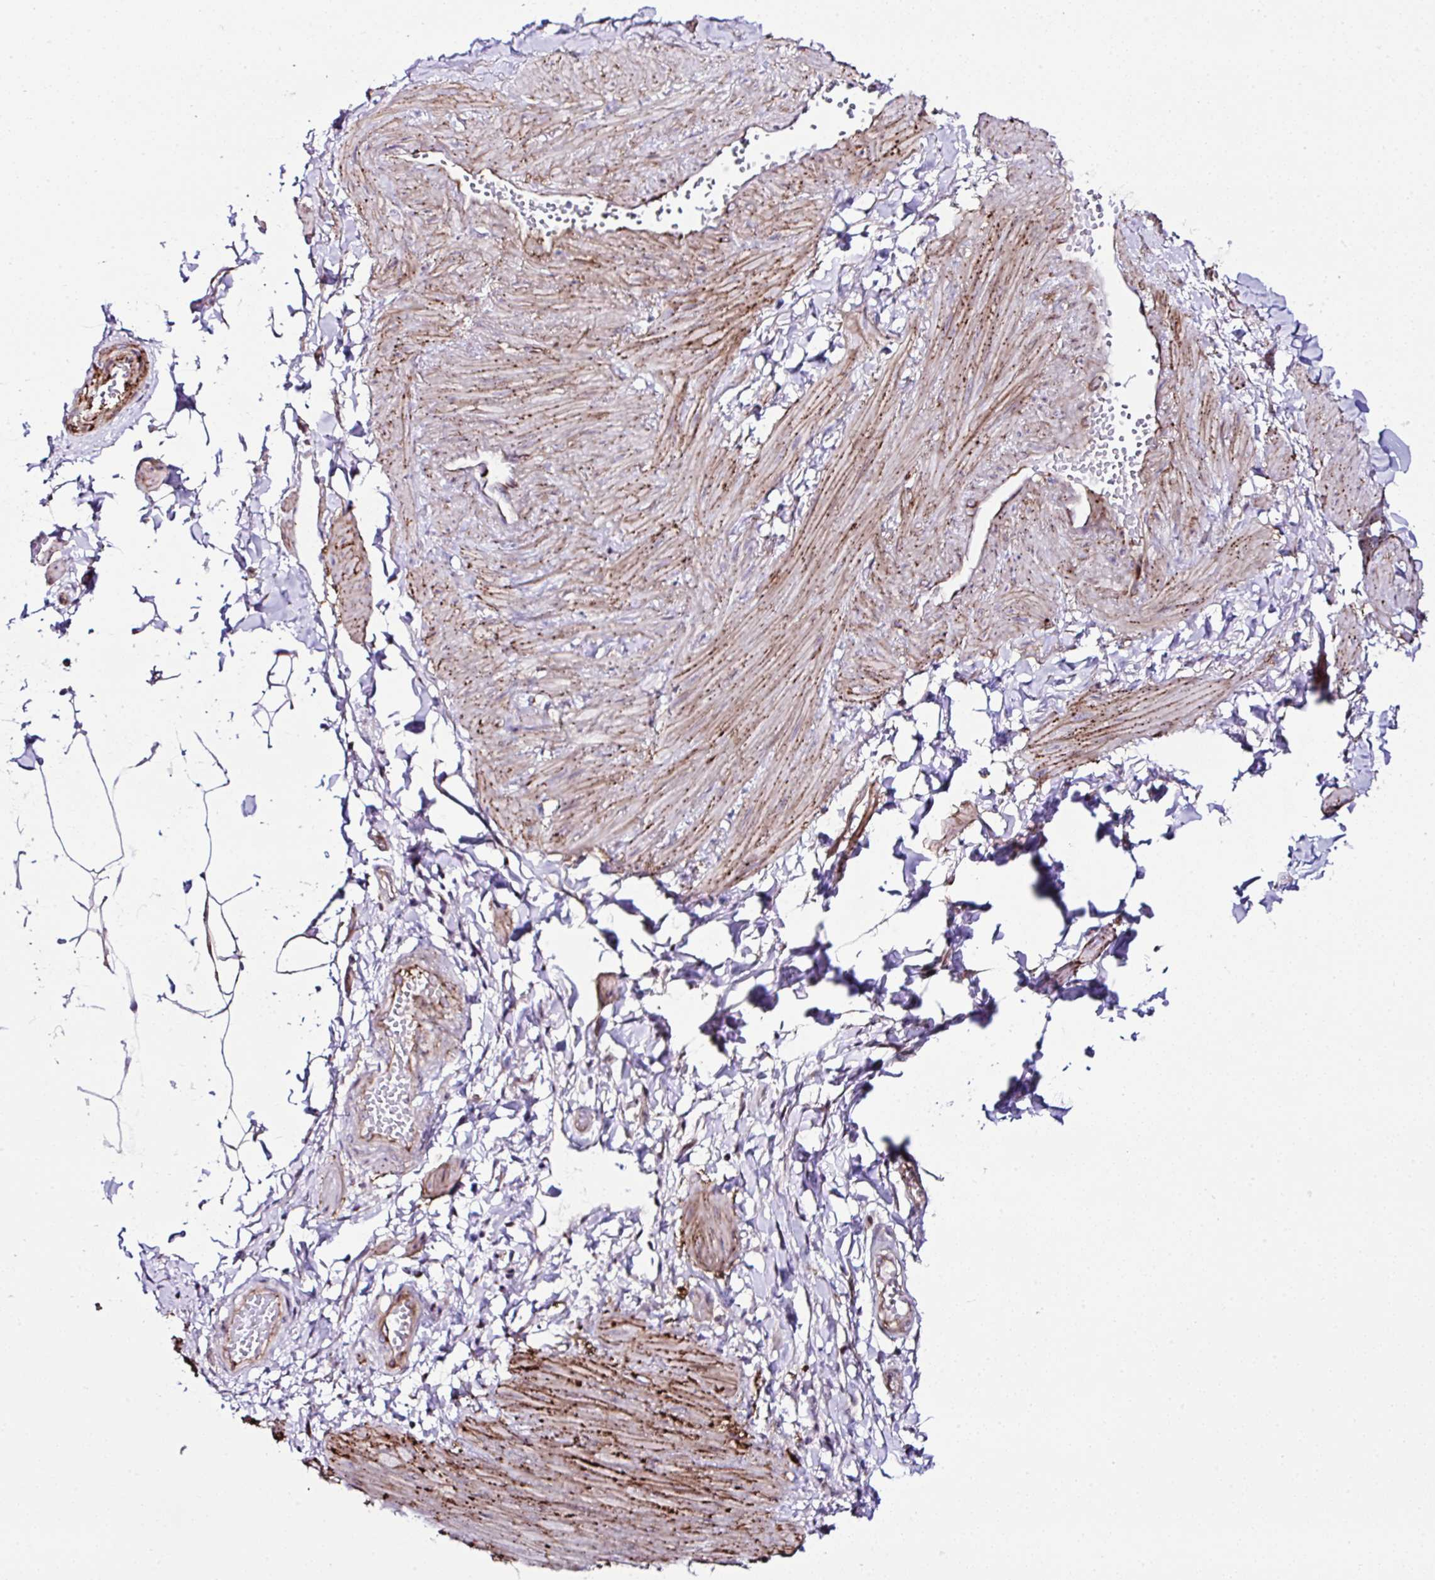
{"staining": {"intensity": "negative", "quantity": "none", "location": "none"}, "tissue": "adipose tissue", "cell_type": "Adipocytes", "image_type": "normal", "snomed": [{"axis": "morphology", "description": "Normal tissue, NOS"}, {"axis": "topography", "description": "Epididymis"}, {"axis": "topography", "description": "Peripheral nerve tissue"}], "caption": "Immunohistochemical staining of normal adipose tissue displays no significant positivity in adipocytes. The staining was performed using DAB to visualize the protein expression in brown, while the nuclei were stained in blue with hematoxylin (Magnification: 20x).", "gene": "FBXO34", "patient": {"sex": "male", "age": 32}}